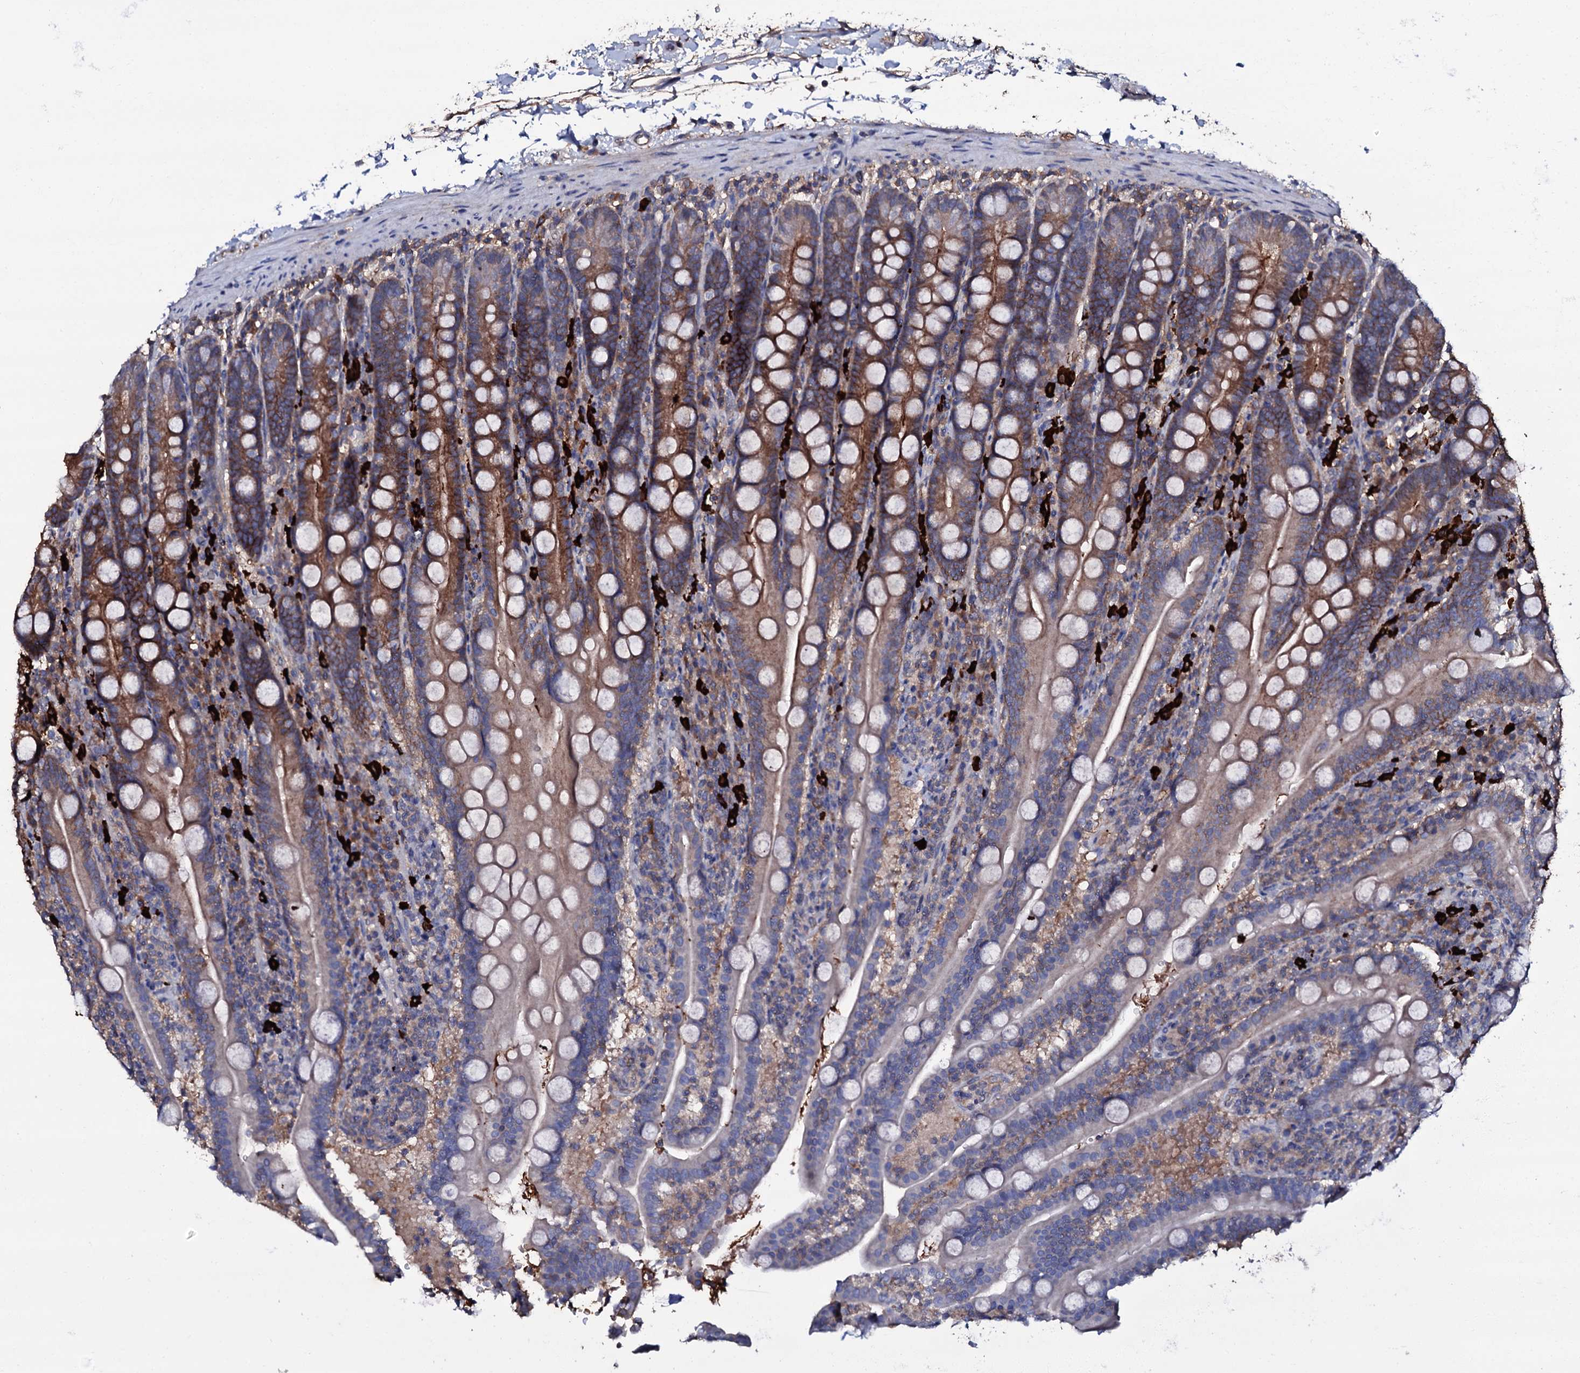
{"staining": {"intensity": "moderate", "quantity": "25%-75%", "location": "cytoplasmic/membranous"}, "tissue": "duodenum", "cell_type": "Glandular cells", "image_type": "normal", "snomed": [{"axis": "morphology", "description": "Normal tissue, NOS"}, {"axis": "topography", "description": "Duodenum"}], "caption": "Unremarkable duodenum was stained to show a protein in brown. There is medium levels of moderate cytoplasmic/membranous positivity in approximately 25%-75% of glandular cells. The protein is stained brown, and the nuclei are stained in blue (DAB (3,3'-diaminobenzidine) IHC with brightfield microscopy, high magnification).", "gene": "TCAF2C", "patient": {"sex": "male", "age": 35}}